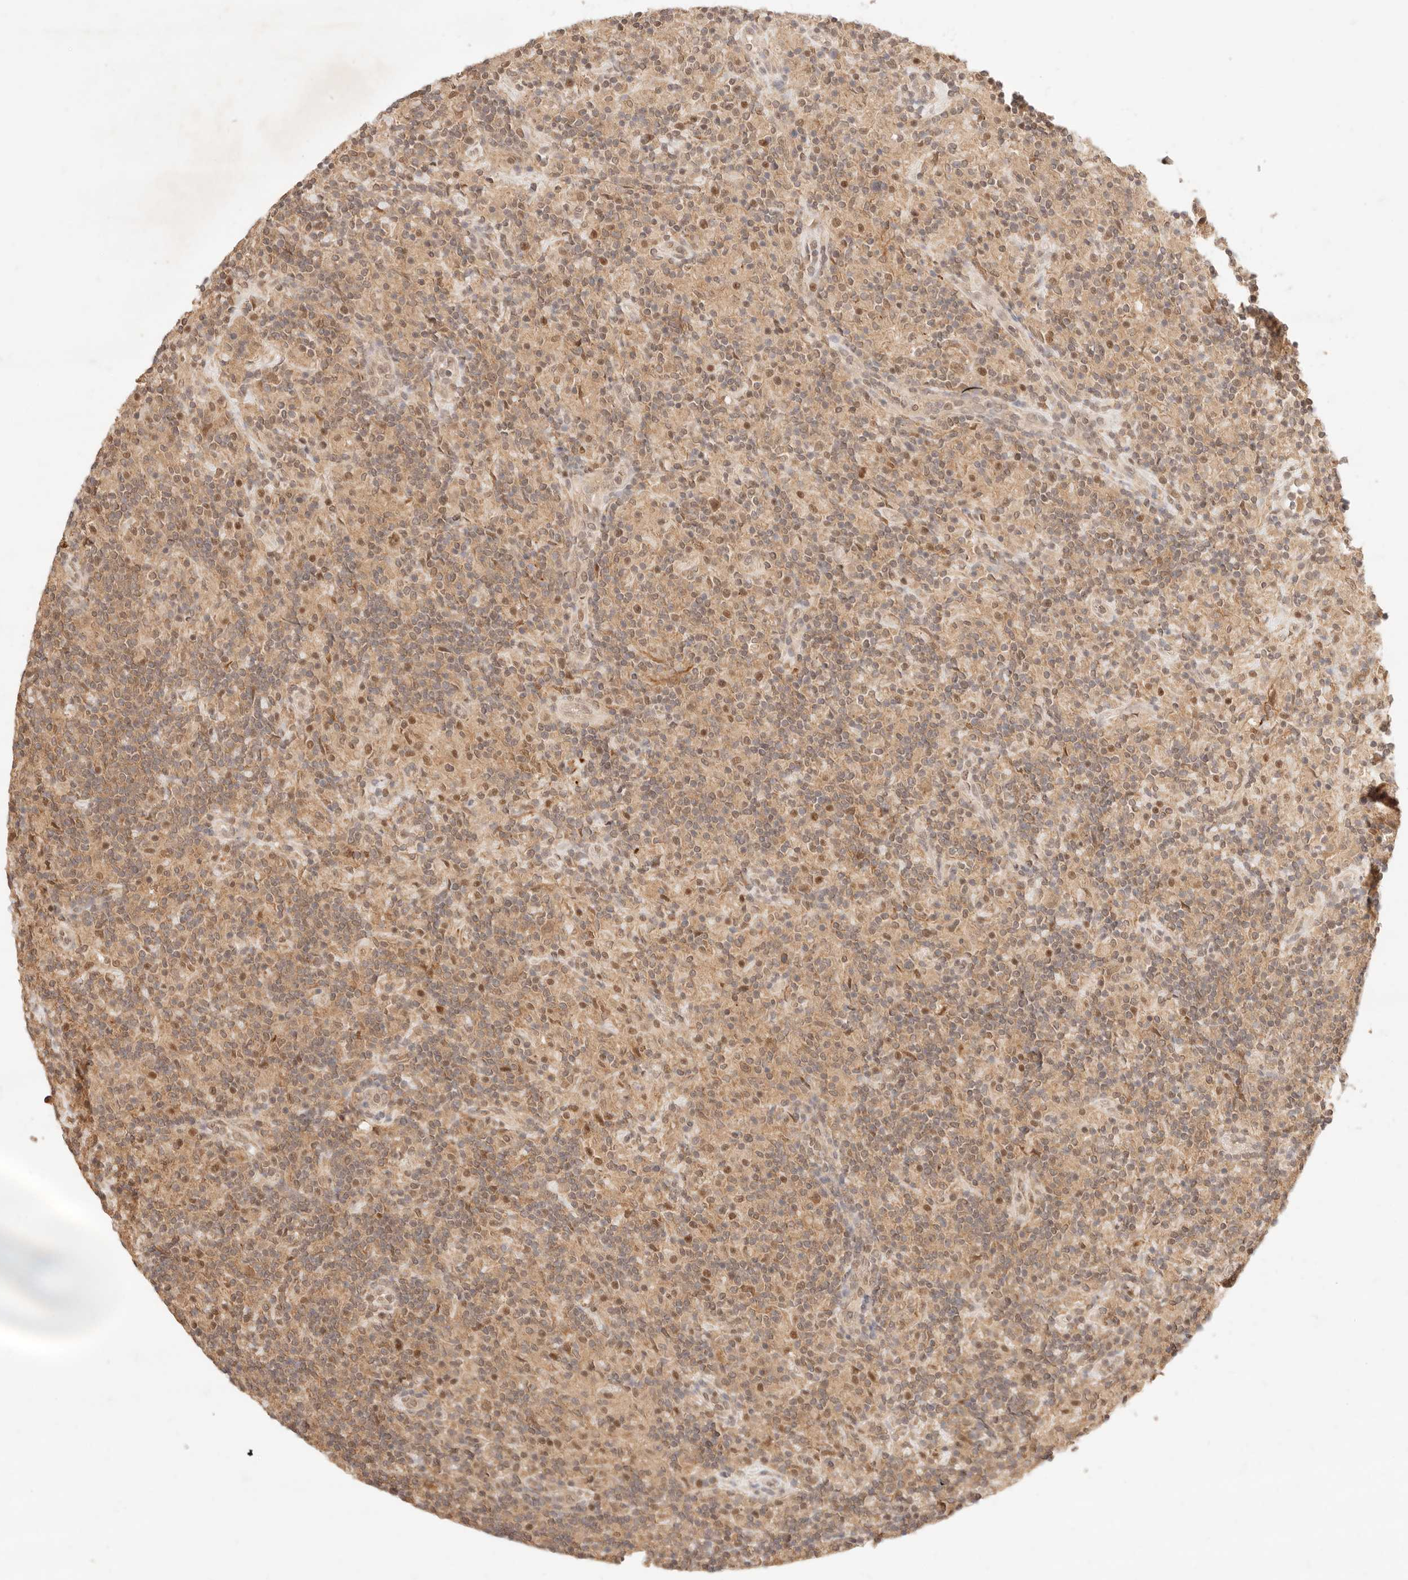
{"staining": {"intensity": "moderate", "quantity": ">75%", "location": "nuclear"}, "tissue": "lymphoma", "cell_type": "Tumor cells", "image_type": "cancer", "snomed": [{"axis": "morphology", "description": "Hodgkin's disease, NOS"}, {"axis": "topography", "description": "Lymph node"}], "caption": "Lymphoma was stained to show a protein in brown. There is medium levels of moderate nuclear expression in approximately >75% of tumor cells. The staining was performed using DAB (3,3'-diaminobenzidine), with brown indicating positive protein expression. Nuclei are stained blue with hematoxylin.", "gene": "TRIM11", "patient": {"sex": "male", "age": 70}}